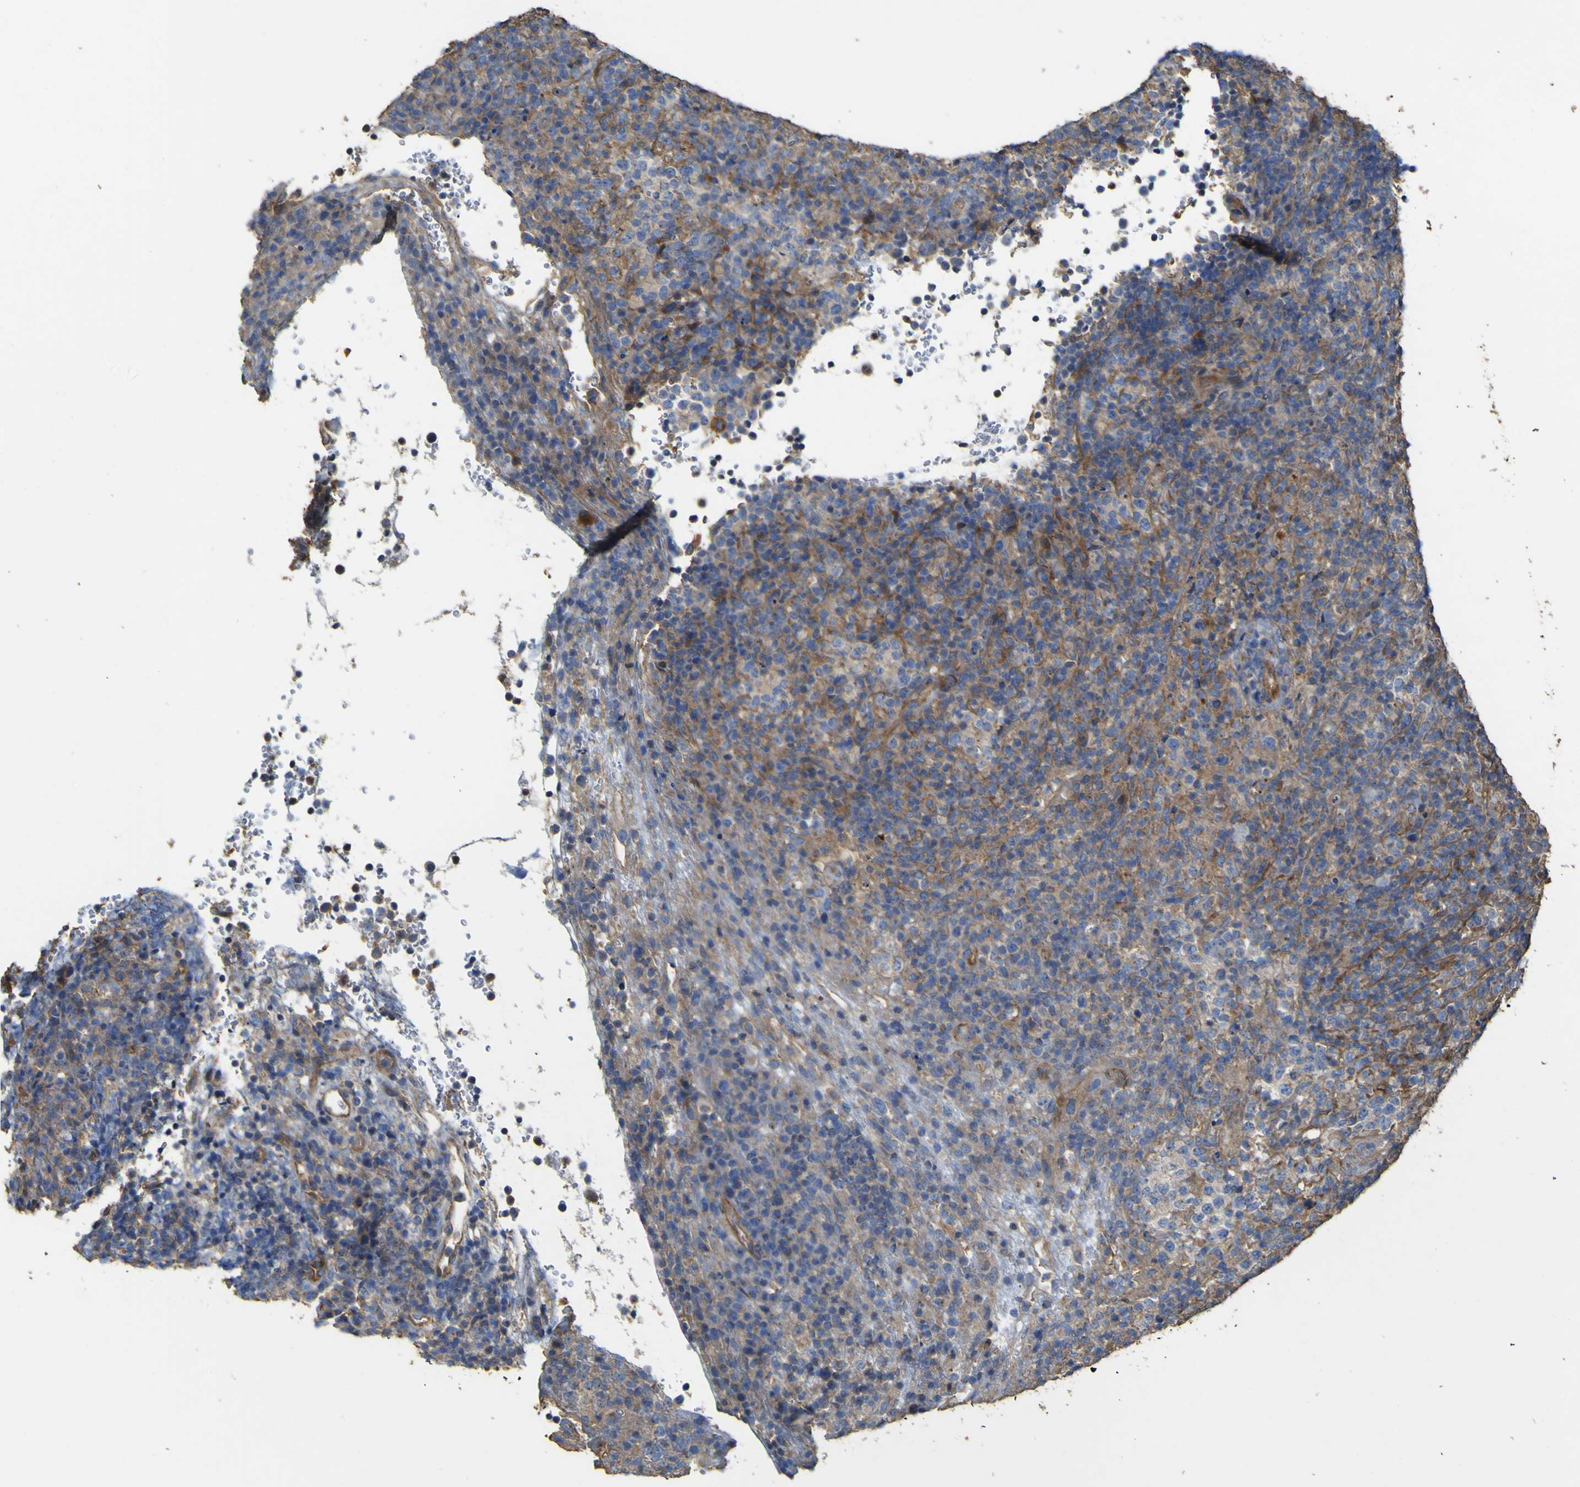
{"staining": {"intensity": "moderate", "quantity": "25%-75%", "location": "cytoplasmic/membranous"}, "tissue": "lymphoma", "cell_type": "Tumor cells", "image_type": "cancer", "snomed": [{"axis": "morphology", "description": "Malignant lymphoma, non-Hodgkin's type, Low grade"}, {"axis": "topography", "description": "Lymph node"}], "caption": "Immunohistochemical staining of lymphoma displays medium levels of moderate cytoplasmic/membranous positivity in approximately 25%-75% of tumor cells.", "gene": "TNFSF15", "patient": {"sex": "male", "age": 74}}